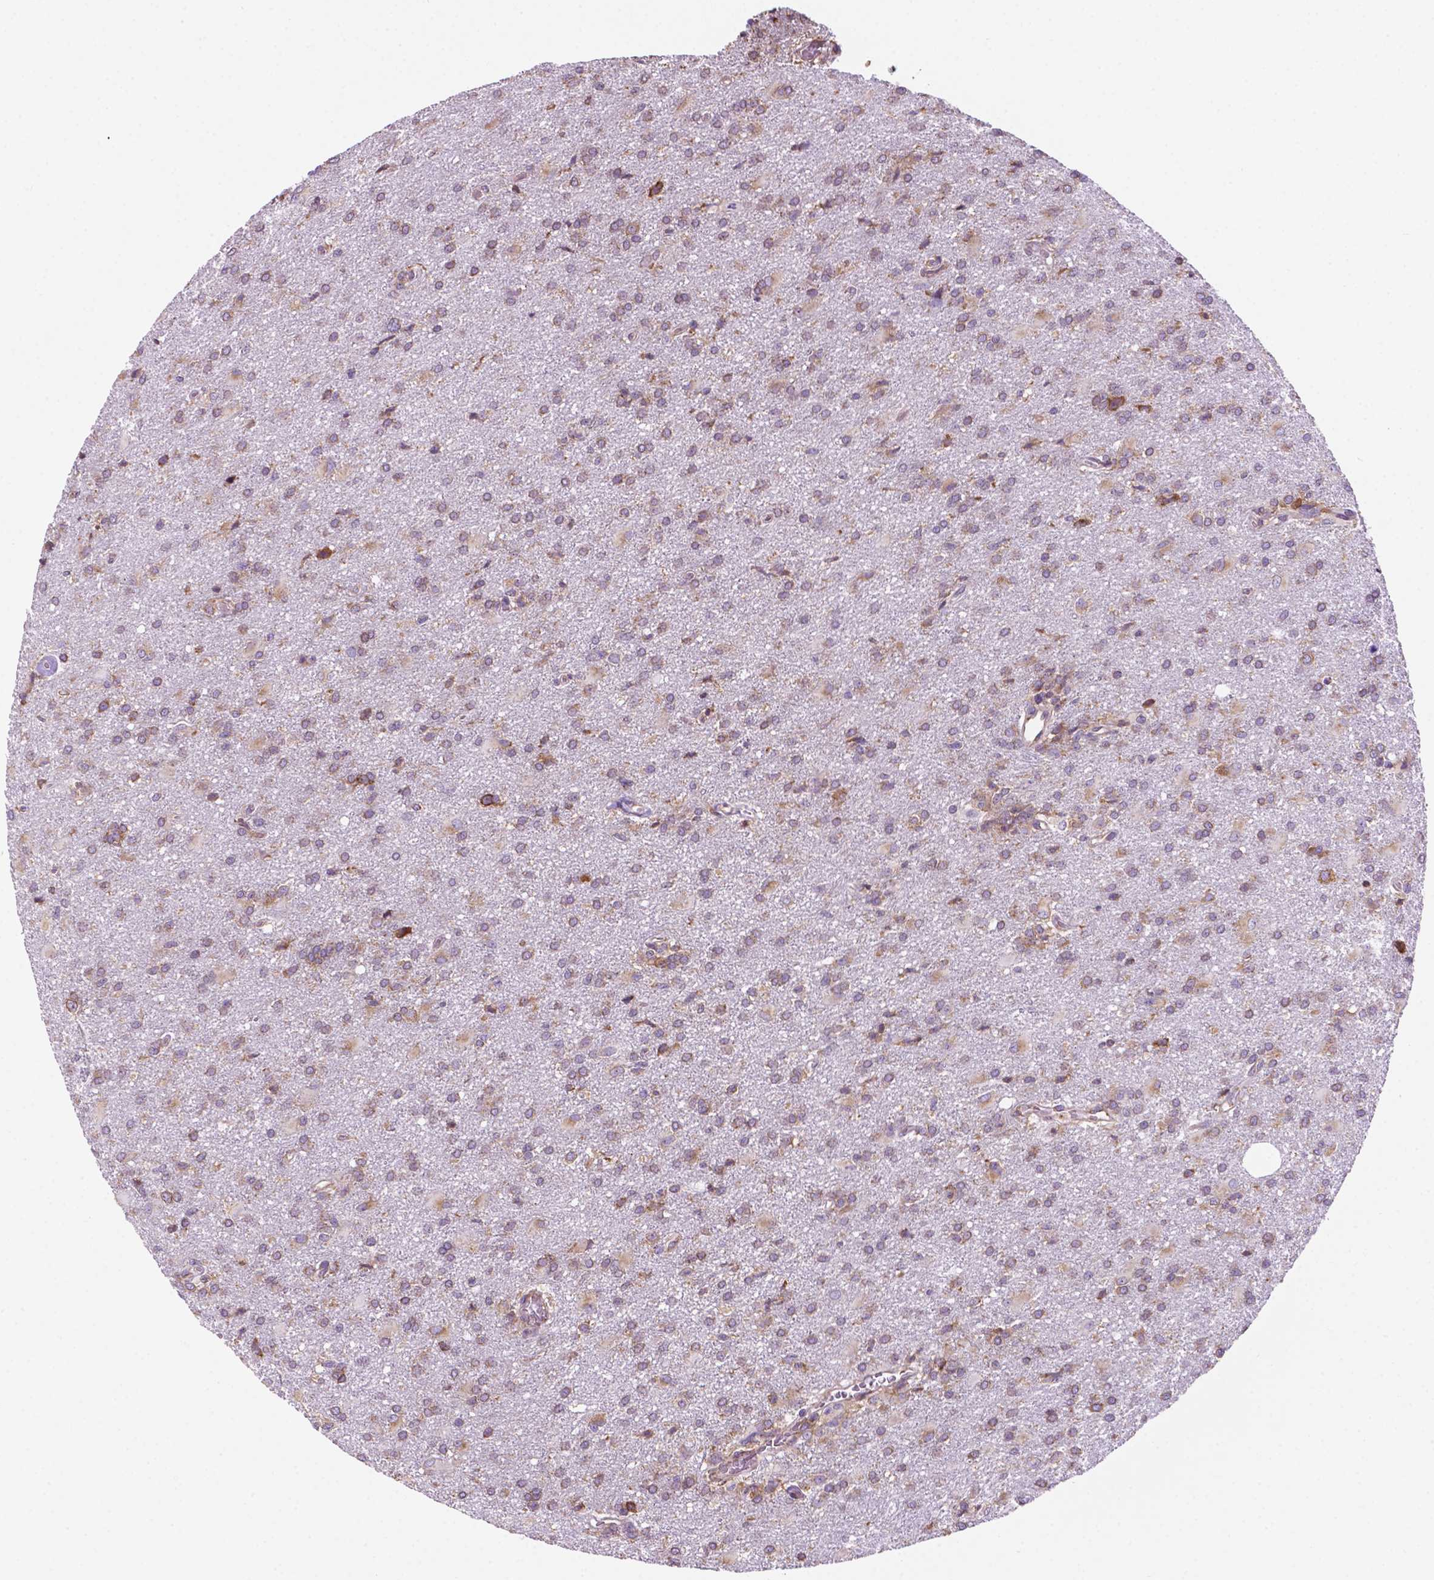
{"staining": {"intensity": "moderate", "quantity": "25%-75%", "location": "cytoplasmic/membranous"}, "tissue": "glioma", "cell_type": "Tumor cells", "image_type": "cancer", "snomed": [{"axis": "morphology", "description": "Glioma, malignant, High grade"}, {"axis": "topography", "description": "Brain"}], "caption": "Glioma was stained to show a protein in brown. There is medium levels of moderate cytoplasmic/membranous staining in about 25%-75% of tumor cells.", "gene": "RPL29", "patient": {"sex": "male", "age": 68}}